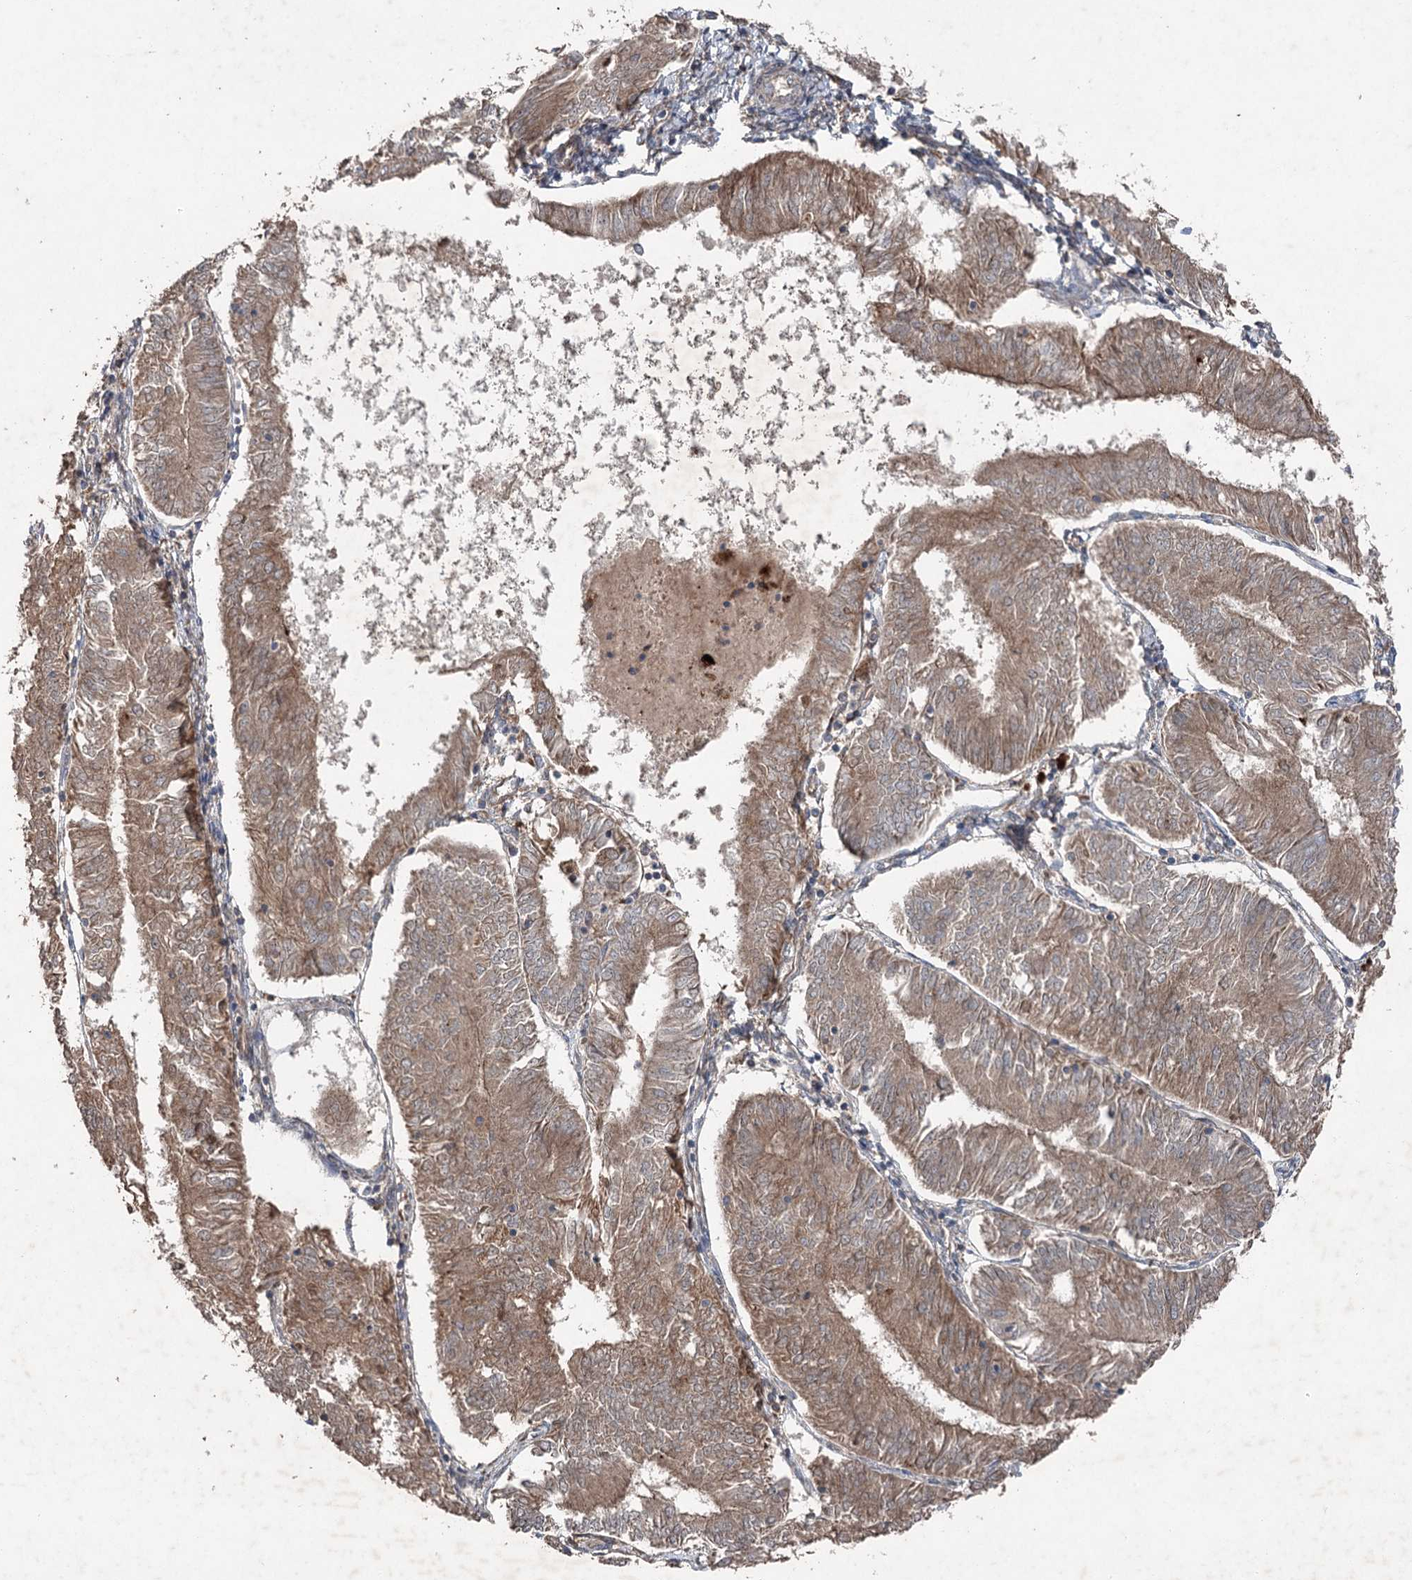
{"staining": {"intensity": "moderate", "quantity": ">75%", "location": "cytoplasmic/membranous"}, "tissue": "endometrial cancer", "cell_type": "Tumor cells", "image_type": "cancer", "snomed": [{"axis": "morphology", "description": "Adenocarcinoma, NOS"}, {"axis": "topography", "description": "Endometrium"}], "caption": "Immunohistochemistry (IHC) (DAB (3,3'-diaminobenzidine)) staining of endometrial cancer reveals moderate cytoplasmic/membranous protein staining in approximately >75% of tumor cells. (DAB (3,3'-diaminobenzidine) = brown stain, brightfield microscopy at high magnification).", "gene": "MAPK8IP2", "patient": {"sex": "female", "age": 58}}